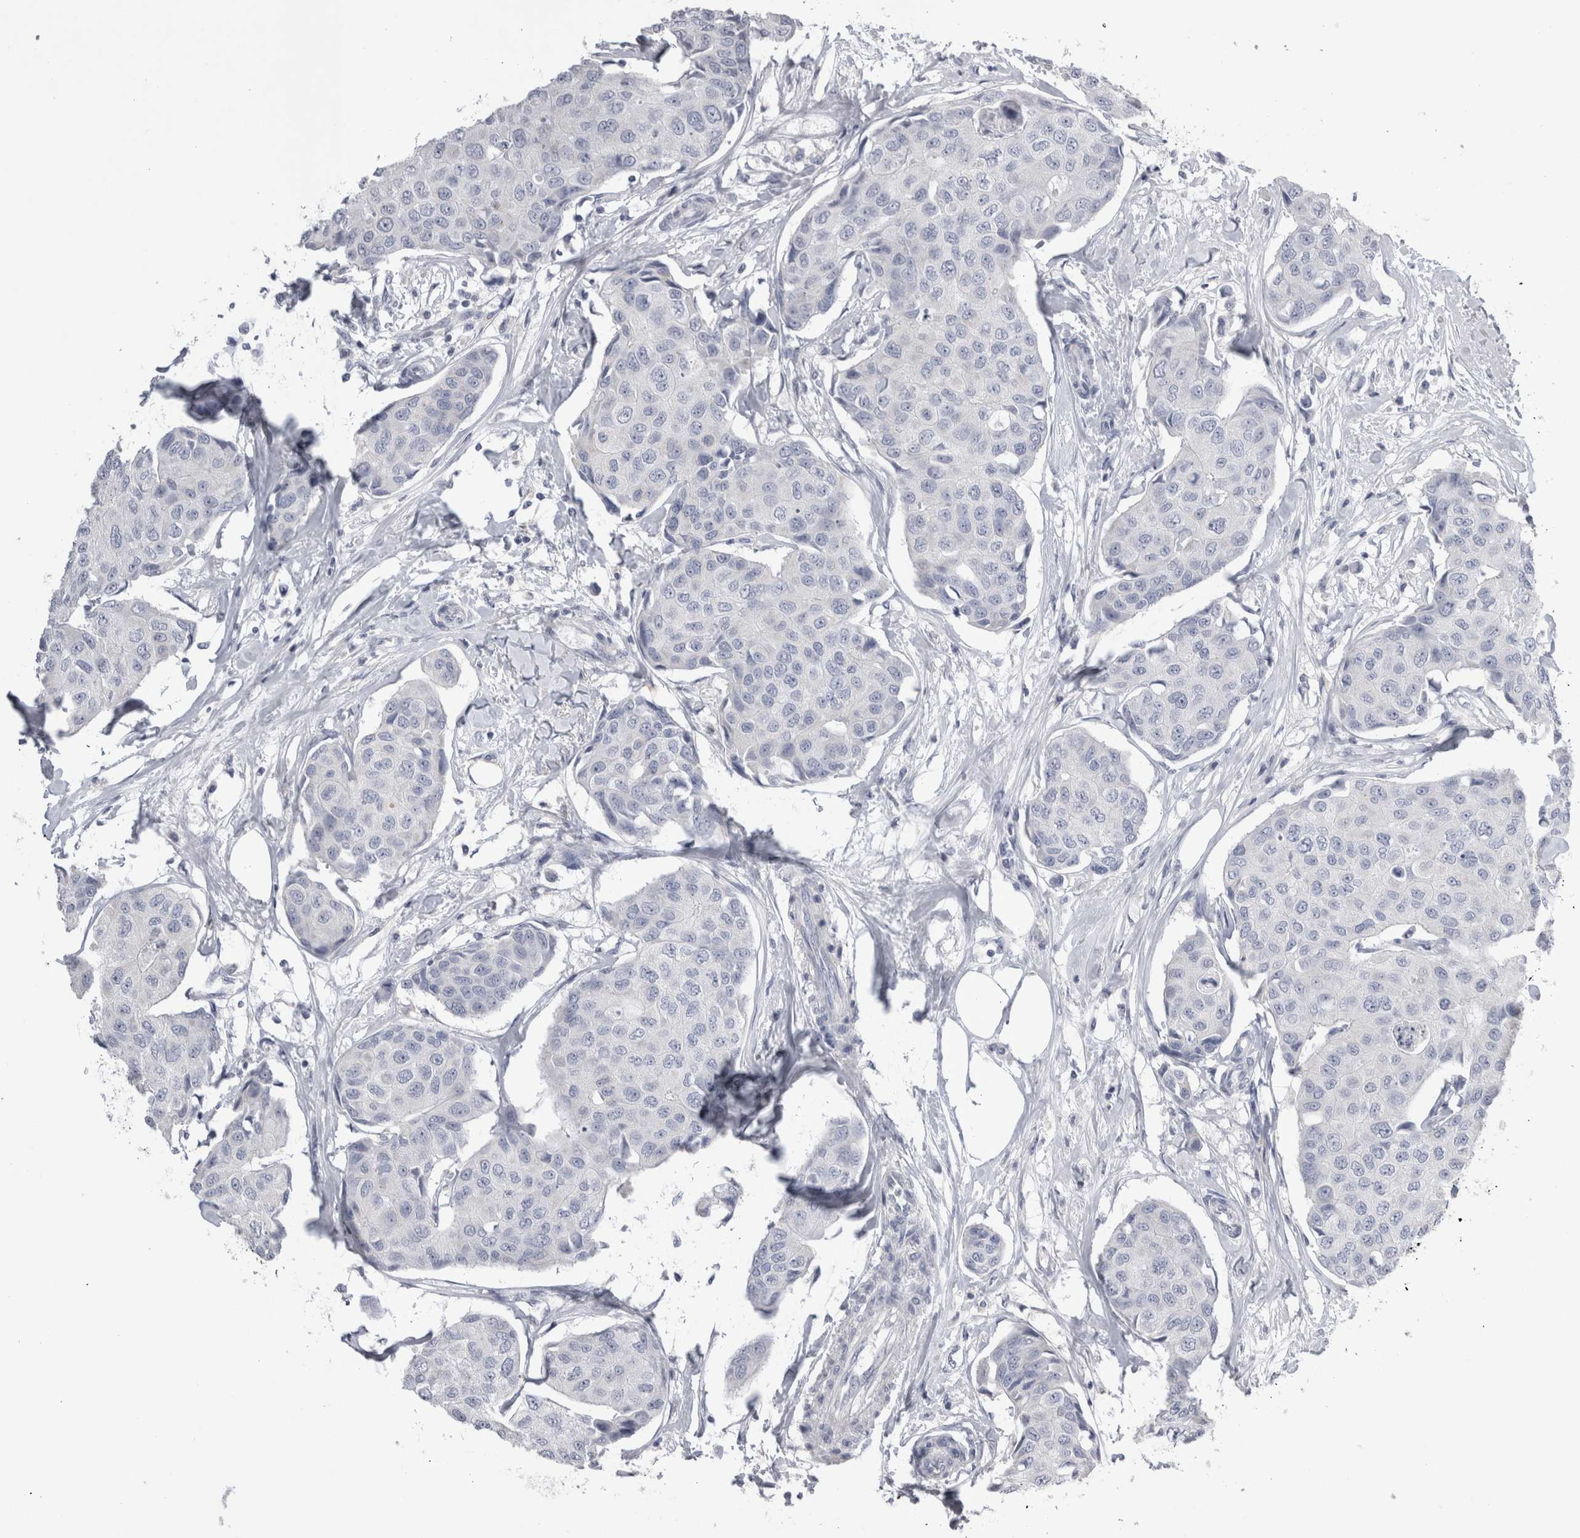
{"staining": {"intensity": "negative", "quantity": "none", "location": "none"}, "tissue": "breast cancer", "cell_type": "Tumor cells", "image_type": "cancer", "snomed": [{"axis": "morphology", "description": "Duct carcinoma"}, {"axis": "topography", "description": "Breast"}], "caption": "A histopathology image of human breast cancer is negative for staining in tumor cells.", "gene": "DHRS4", "patient": {"sex": "female", "age": 80}}